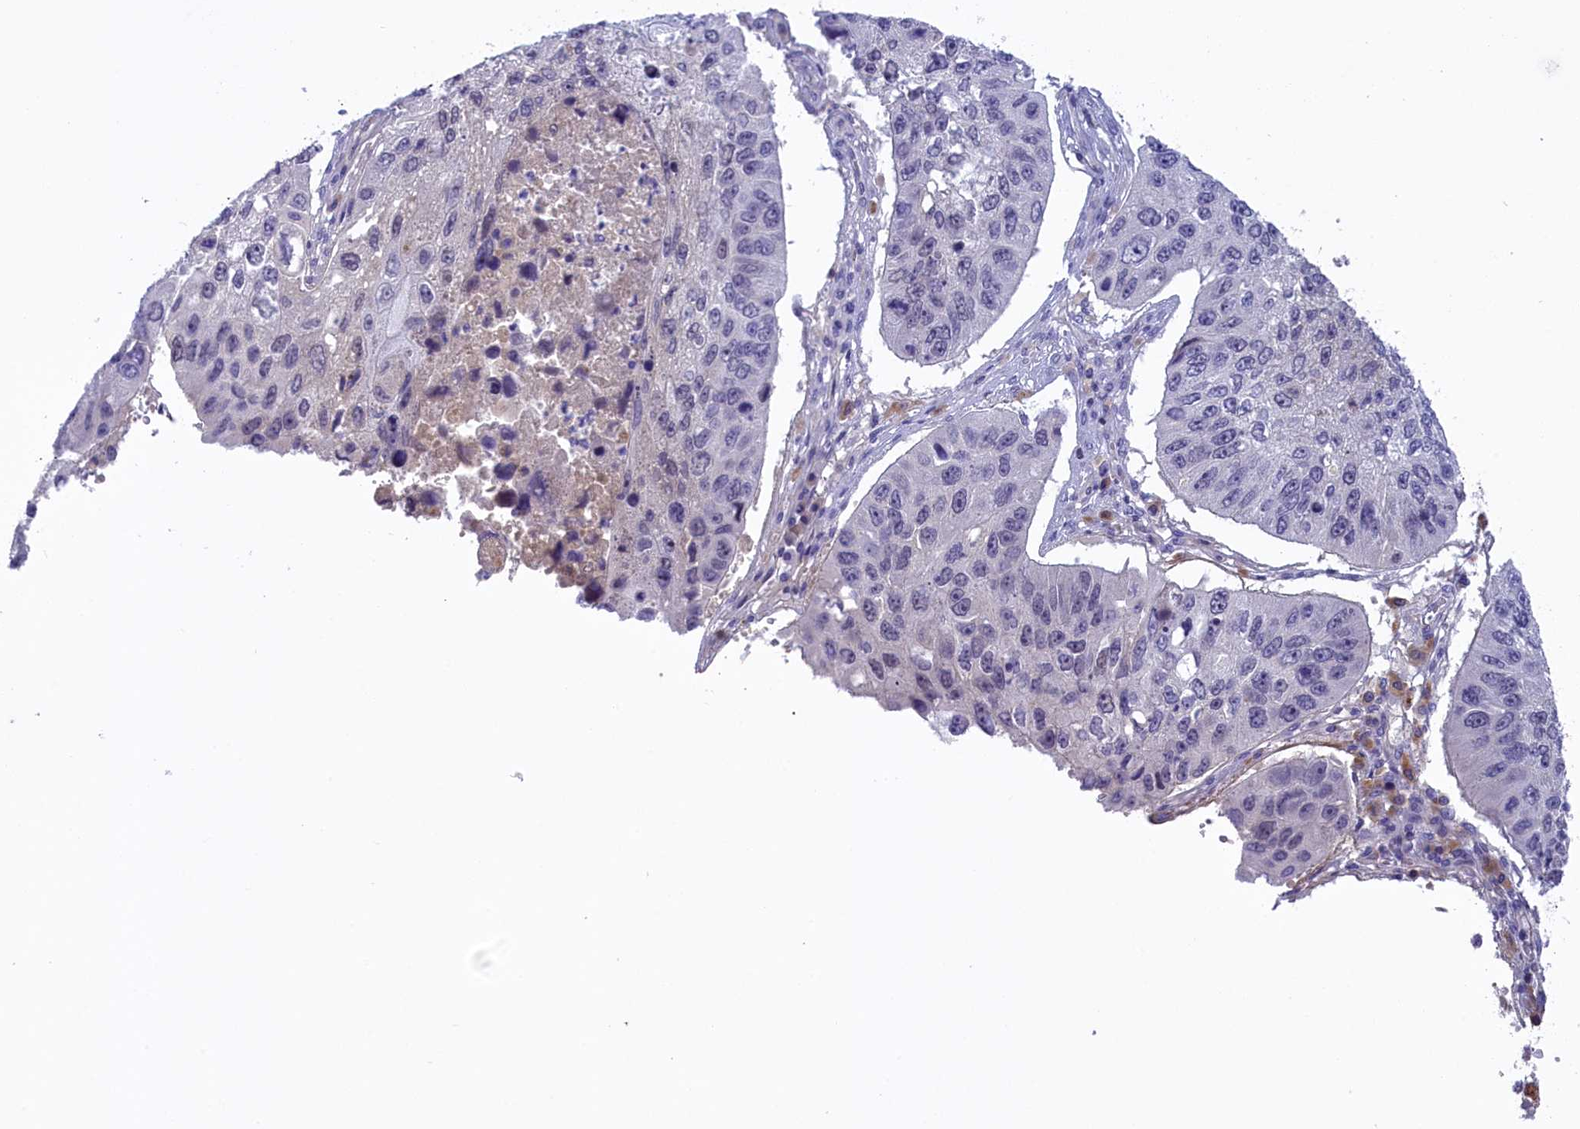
{"staining": {"intensity": "negative", "quantity": "none", "location": "none"}, "tissue": "lung cancer", "cell_type": "Tumor cells", "image_type": "cancer", "snomed": [{"axis": "morphology", "description": "Squamous cell carcinoma, NOS"}, {"axis": "topography", "description": "Lung"}], "caption": "This is an immunohistochemistry micrograph of human squamous cell carcinoma (lung). There is no staining in tumor cells.", "gene": "STYX", "patient": {"sex": "male", "age": 61}}